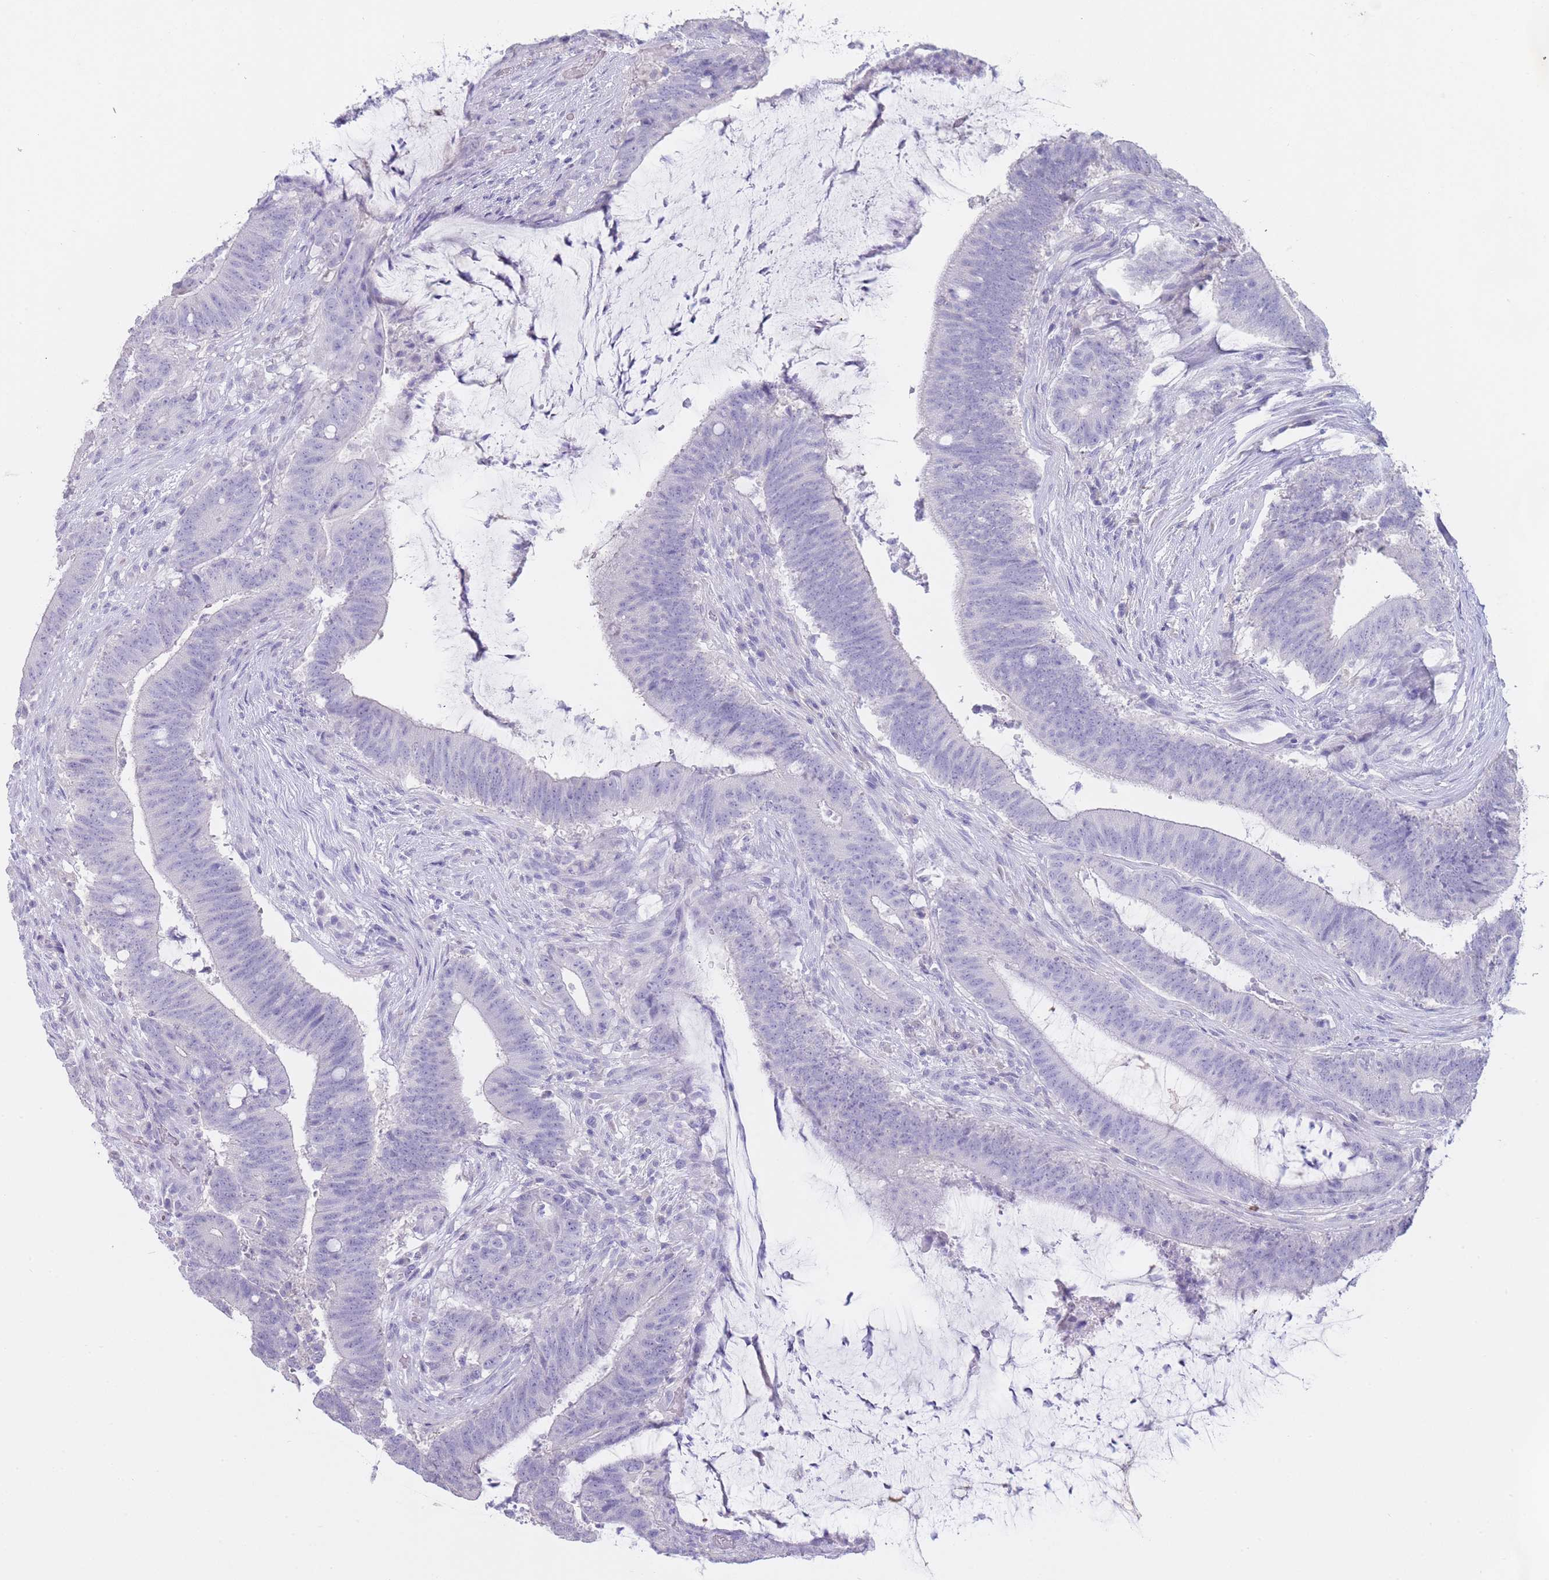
{"staining": {"intensity": "negative", "quantity": "none", "location": "none"}, "tissue": "colorectal cancer", "cell_type": "Tumor cells", "image_type": "cancer", "snomed": [{"axis": "morphology", "description": "Adenocarcinoma, NOS"}, {"axis": "topography", "description": "Colon"}], "caption": "There is no significant expression in tumor cells of adenocarcinoma (colorectal).", "gene": "CD37", "patient": {"sex": "female", "age": 43}}